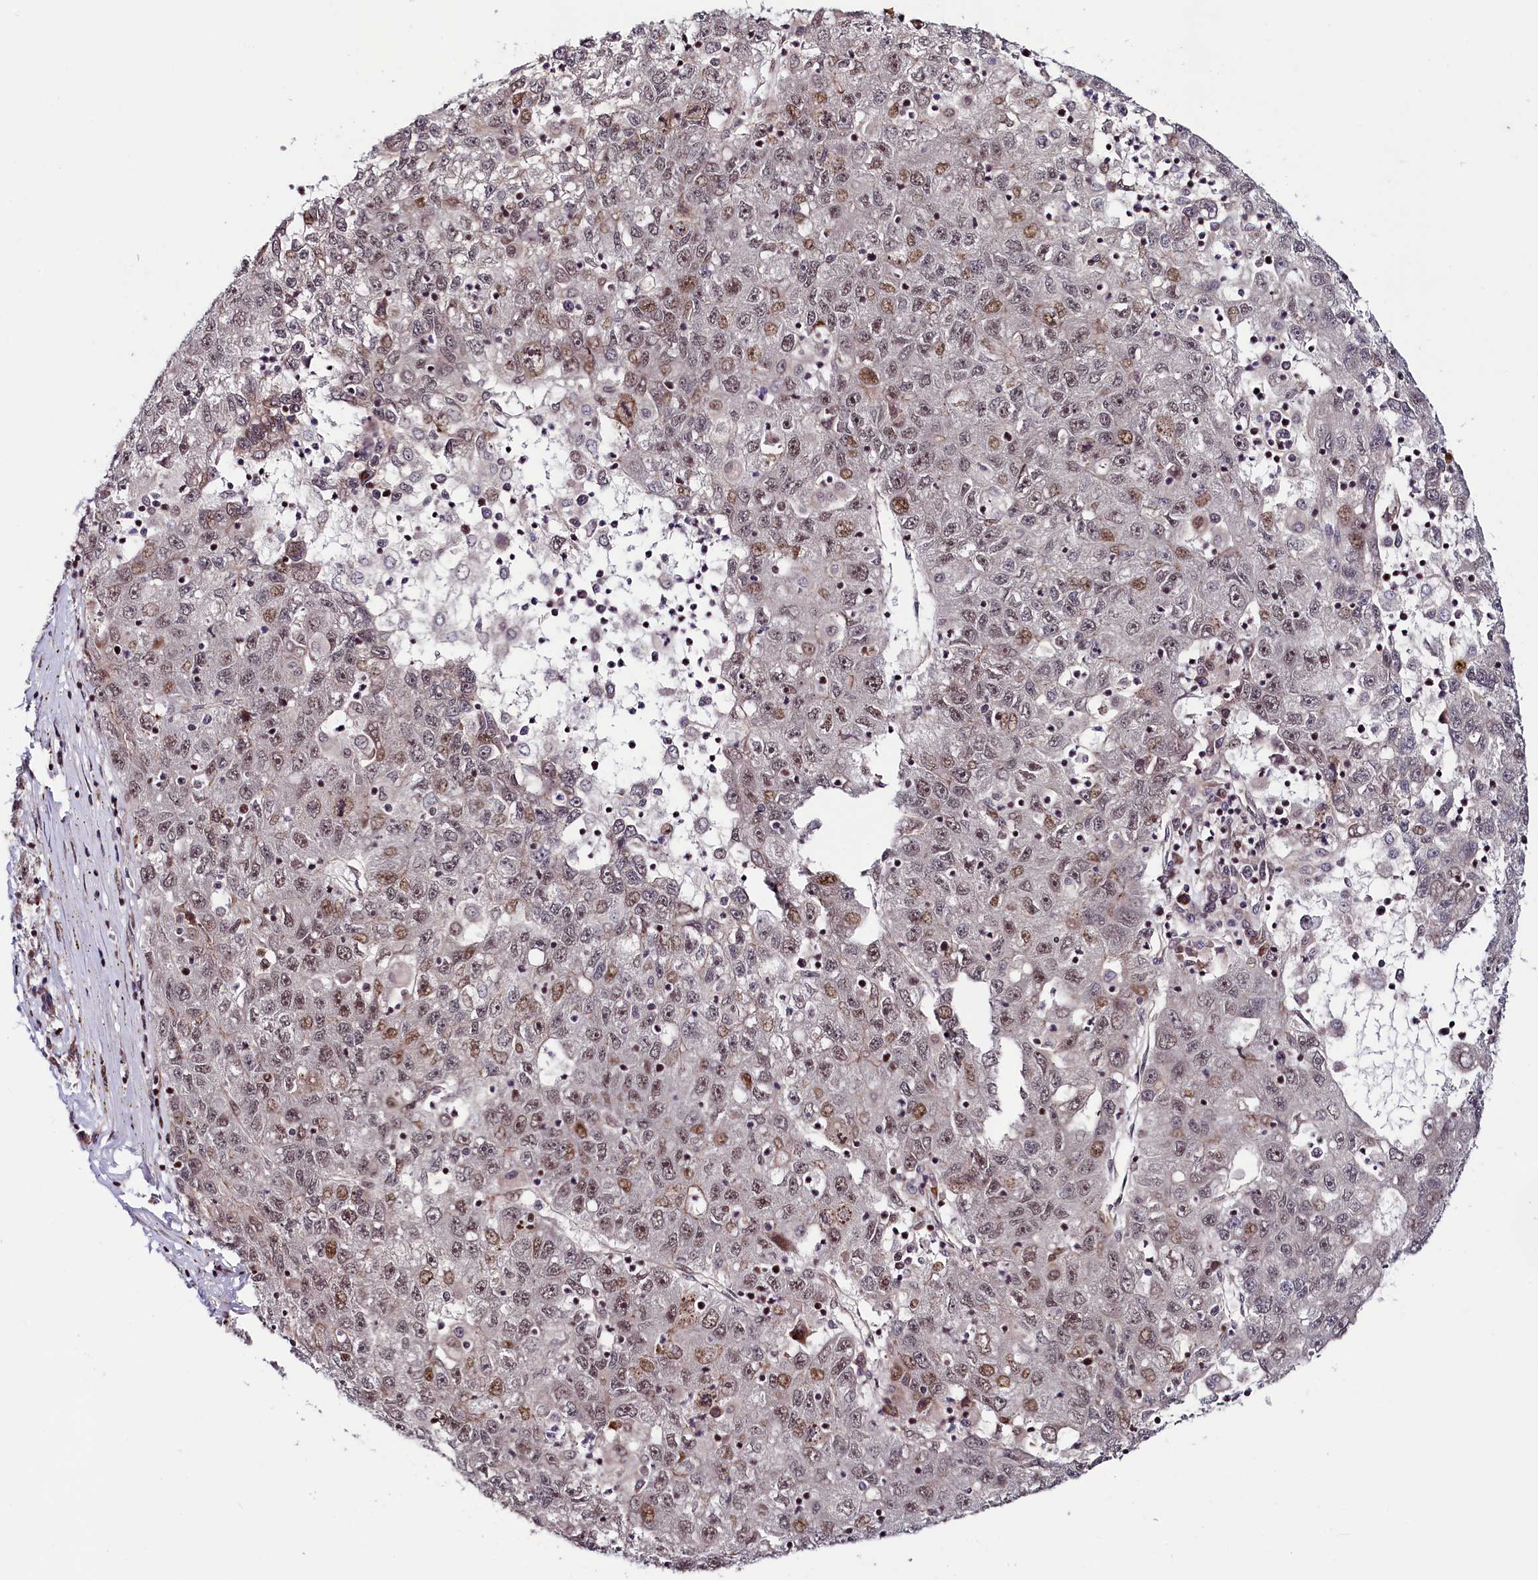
{"staining": {"intensity": "moderate", "quantity": "25%-75%", "location": "nuclear"}, "tissue": "liver cancer", "cell_type": "Tumor cells", "image_type": "cancer", "snomed": [{"axis": "morphology", "description": "Carcinoma, Hepatocellular, NOS"}, {"axis": "topography", "description": "Liver"}], "caption": "Immunohistochemical staining of human liver hepatocellular carcinoma demonstrates moderate nuclear protein staining in approximately 25%-75% of tumor cells. Immunohistochemistry (ihc) stains the protein in brown and the nuclei are stained blue.", "gene": "LEO1", "patient": {"sex": "male", "age": 49}}